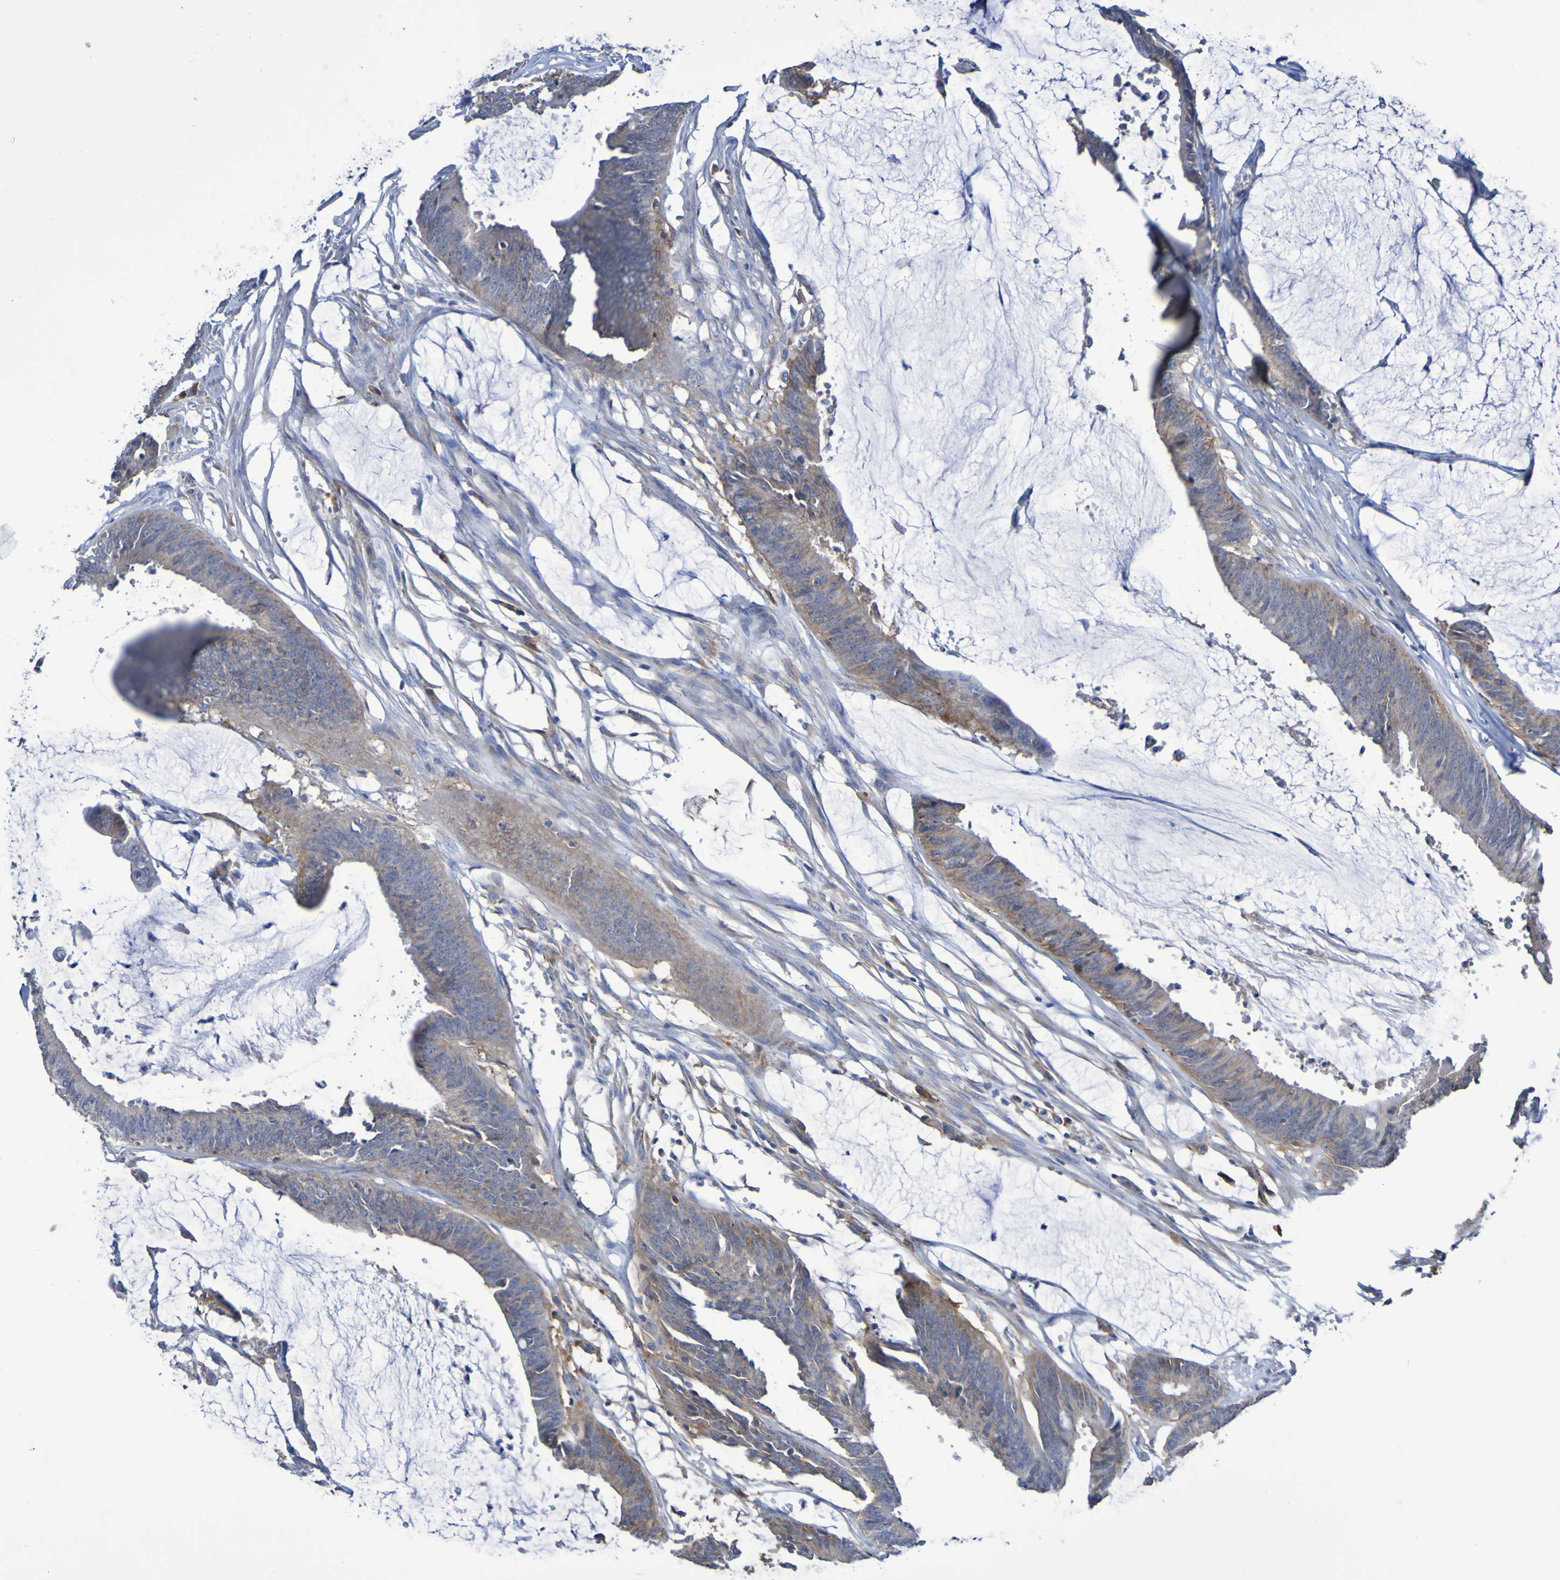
{"staining": {"intensity": "weak", "quantity": ">75%", "location": "cytoplasmic/membranous"}, "tissue": "colorectal cancer", "cell_type": "Tumor cells", "image_type": "cancer", "snomed": [{"axis": "morphology", "description": "Adenocarcinoma, NOS"}, {"axis": "topography", "description": "Rectum"}], "caption": "Approximately >75% of tumor cells in colorectal cancer display weak cytoplasmic/membranous protein staining as visualized by brown immunohistochemical staining.", "gene": "SLC3A2", "patient": {"sex": "female", "age": 66}}